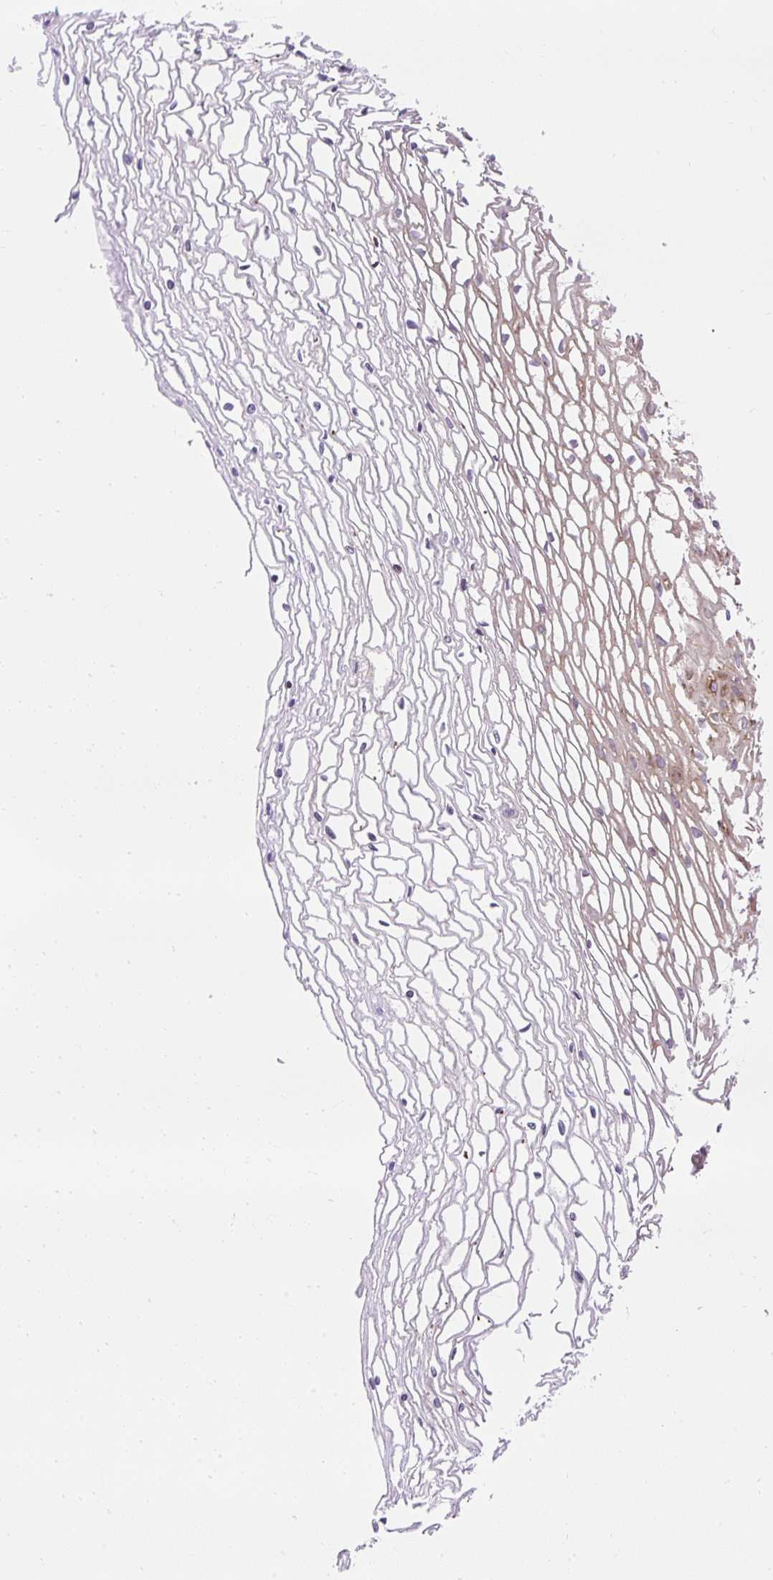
{"staining": {"intensity": "negative", "quantity": "none", "location": "none"}, "tissue": "cervix", "cell_type": "Glandular cells", "image_type": "normal", "snomed": [{"axis": "morphology", "description": "Normal tissue, NOS"}, {"axis": "topography", "description": "Cervix"}], "caption": "This micrograph is of benign cervix stained with immunohistochemistry to label a protein in brown with the nuclei are counter-stained blue. There is no staining in glandular cells. (Immunohistochemistry (ihc), brightfield microscopy, high magnification).", "gene": "GPR45", "patient": {"sex": "female", "age": 36}}